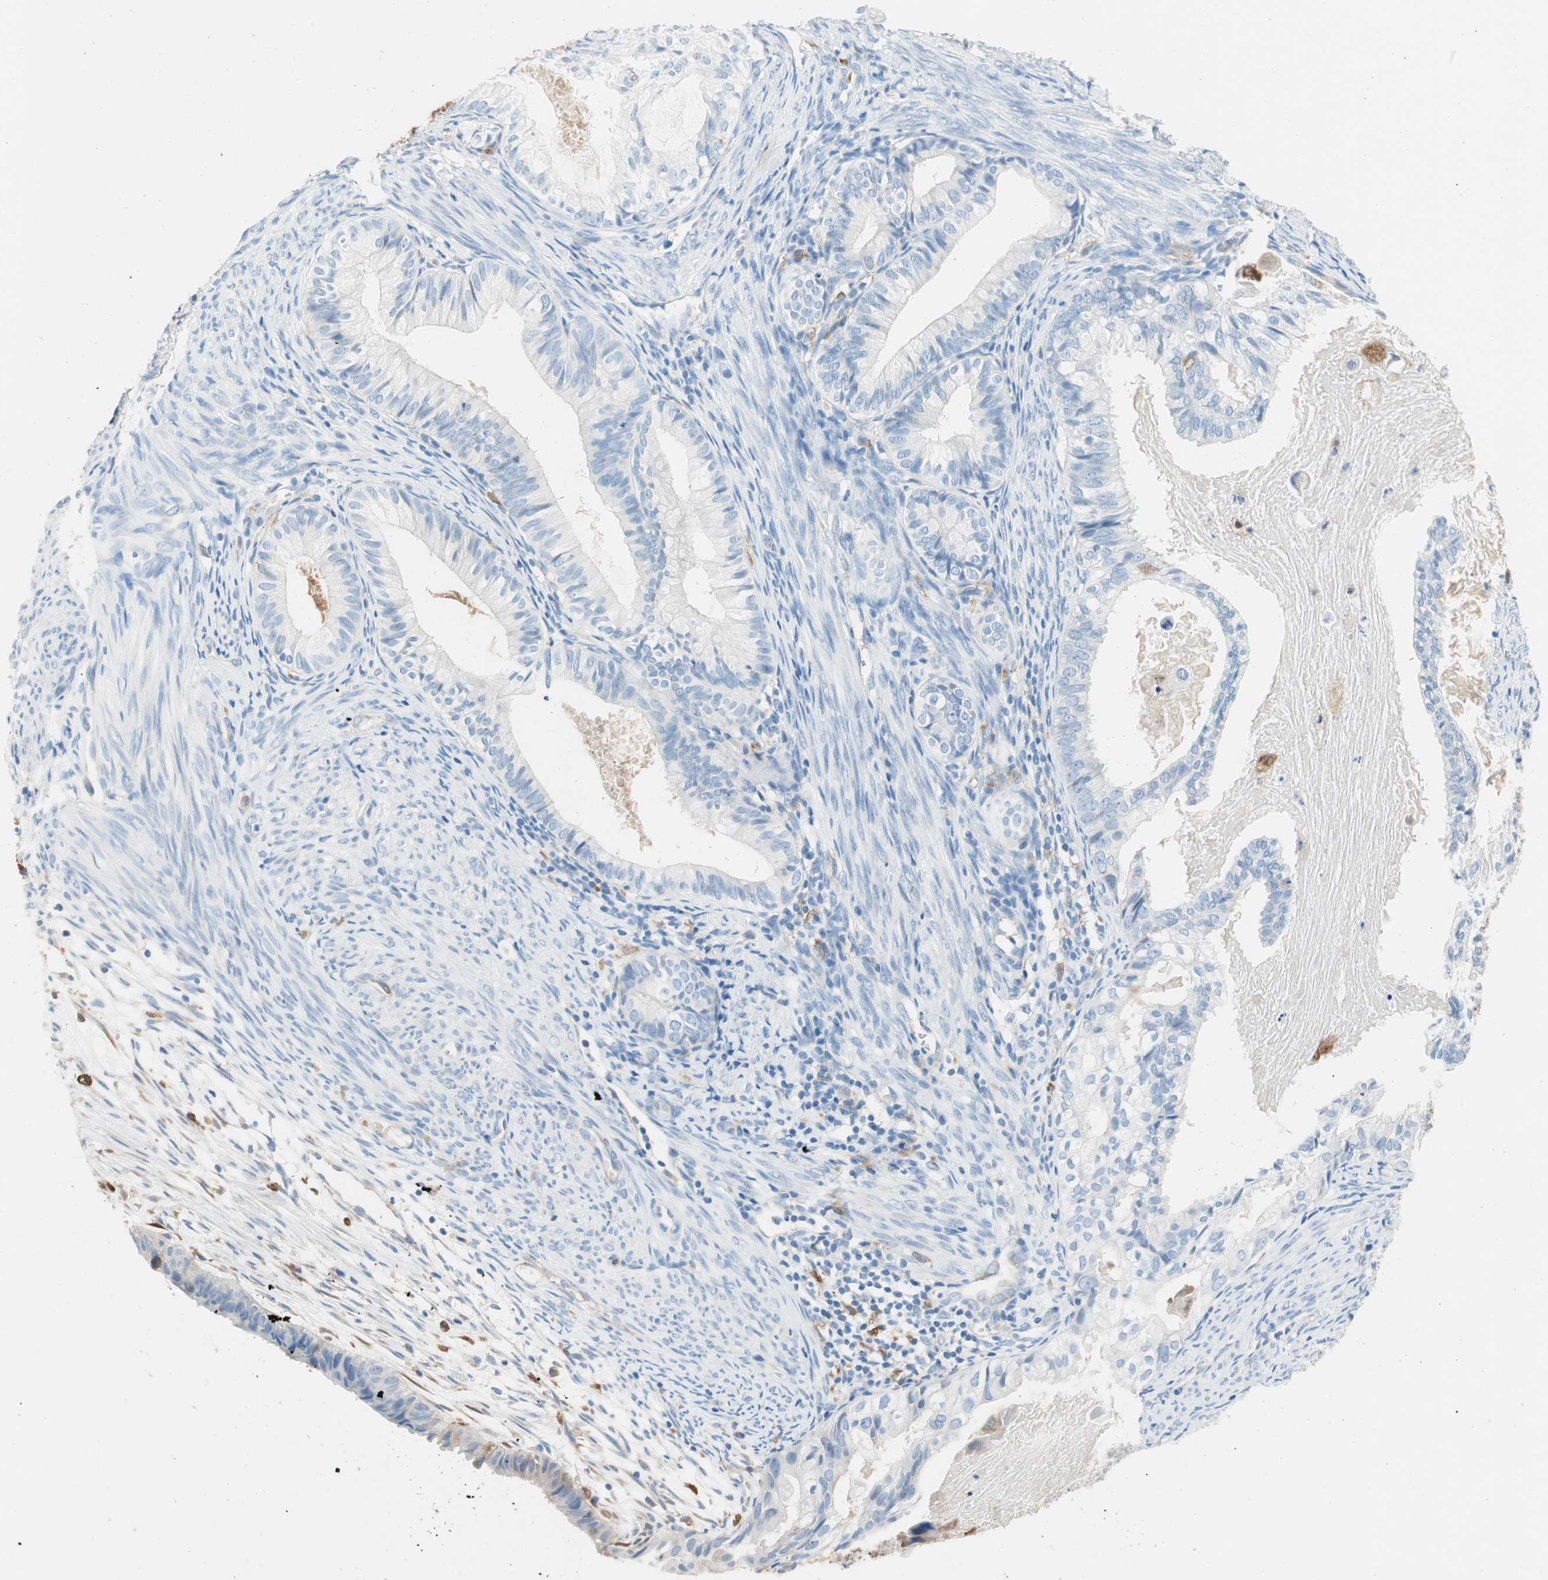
{"staining": {"intensity": "negative", "quantity": "none", "location": "none"}, "tissue": "cervical cancer", "cell_type": "Tumor cells", "image_type": "cancer", "snomed": [{"axis": "morphology", "description": "Normal tissue, NOS"}, {"axis": "morphology", "description": "Adenocarcinoma, NOS"}, {"axis": "topography", "description": "Cervix"}, {"axis": "topography", "description": "Endometrium"}], "caption": "An immunohistochemistry (IHC) image of cervical adenocarcinoma is shown. There is no staining in tumor cells of cervical adenocarcinoma.", "gene": "GLUL", "patient": {"sex": "female", "age": 86}}